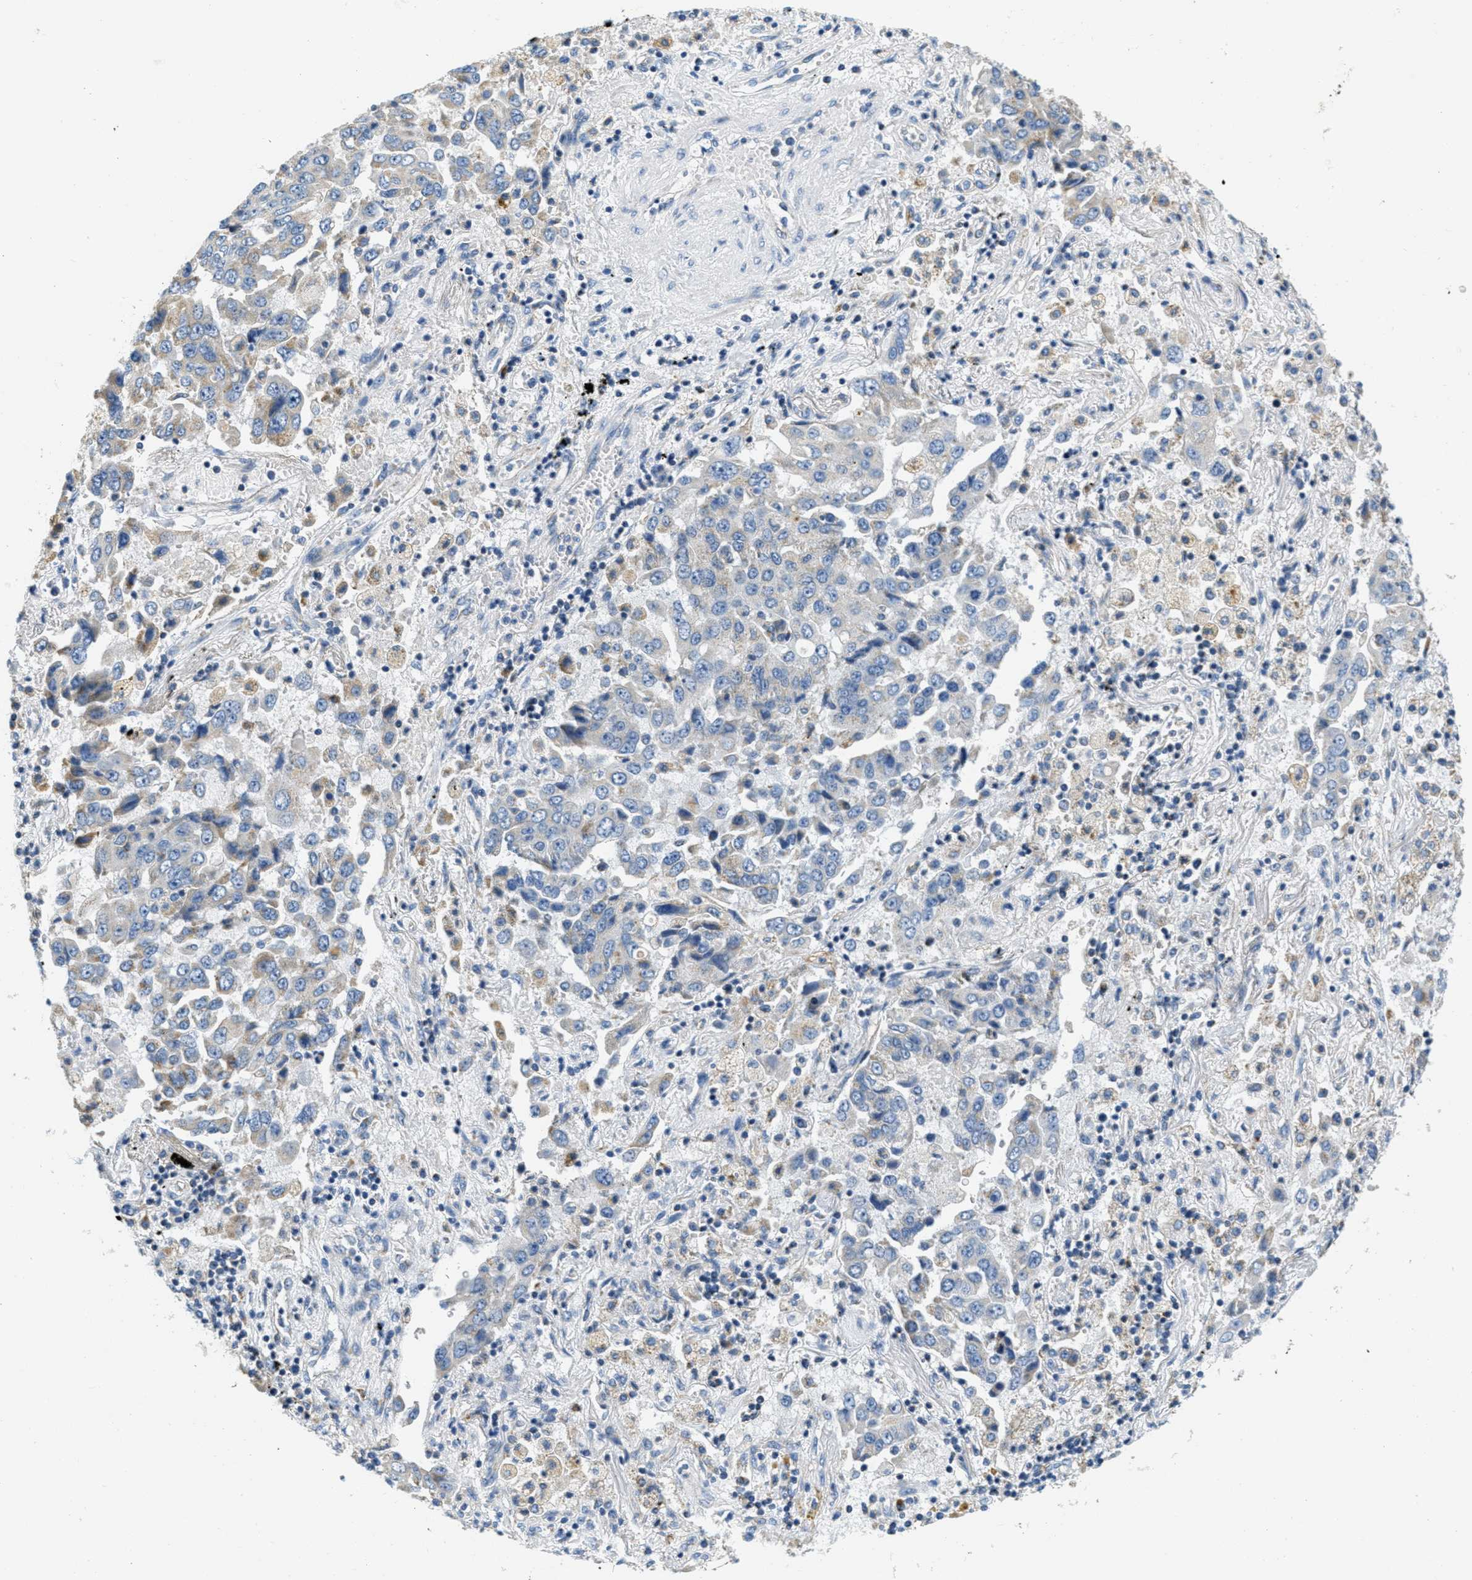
{"staining": {"intensity": "weak", "quantity": "<25%", "location": "cytoplasmic/membranous"}, "tissue": "lung cancer", "cell_type": "Tumor cells", "image_type": "cancer", "snomed": [{"axis": "morphology", "description": "Adenocarcinoma, NOS"}, {"axis": "topography", "description": "Lung"}], "caption": "Tumor cells are negative for protein expression in human lung adenocarcinoma.", "gene": "CA4", "patient": {"sex": "female", "age": 65}}